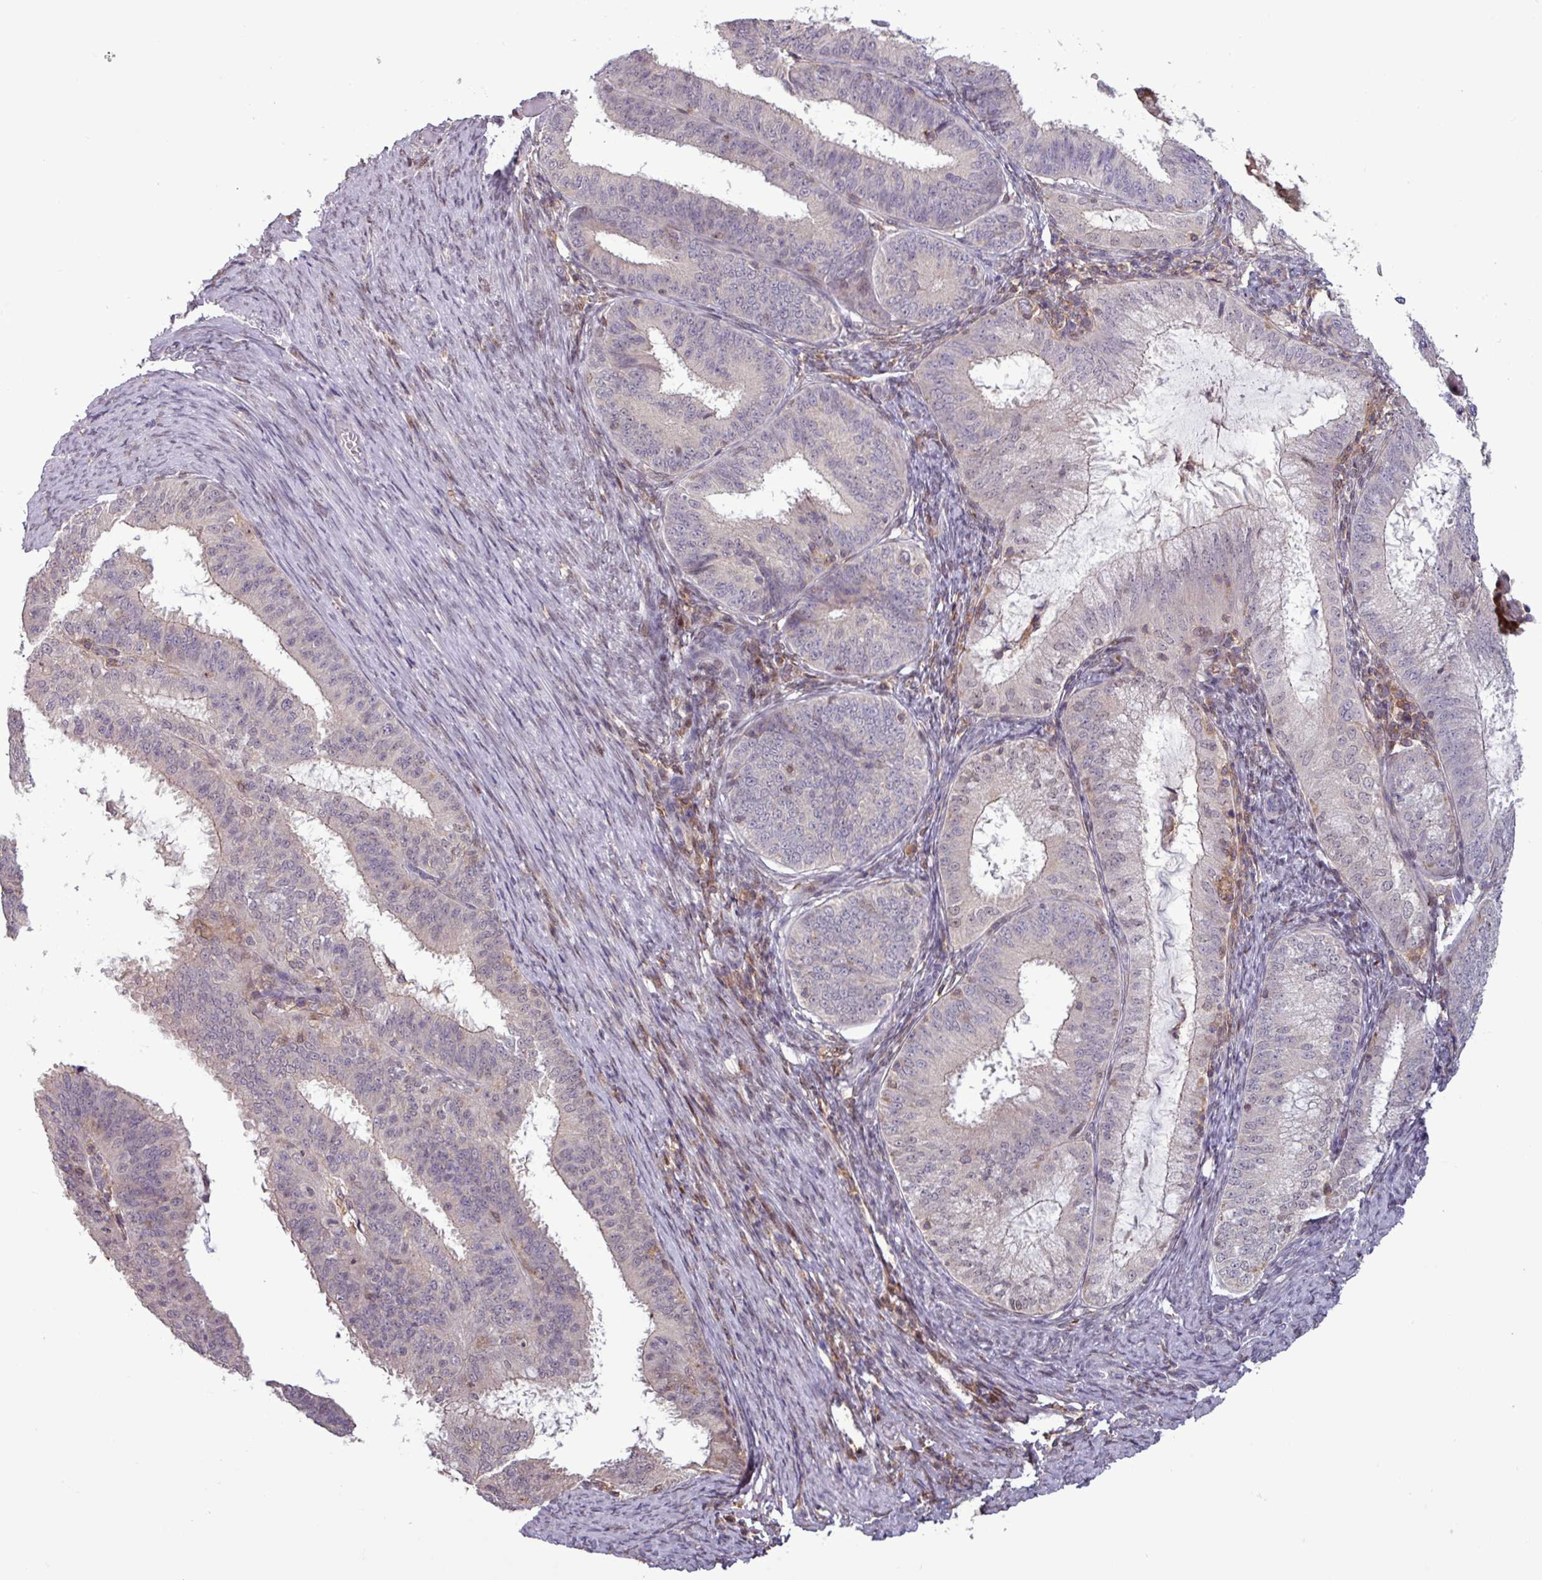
{"staining": {"intensity": "negative", "quantity": "none", "location": "none"}, "tissue": "endometrial cancer", "cell_type": "Tumor cells", "image_type": "cancer", "snomed": [{"axis": "morphology", "description": "Adenocarcinoma, NOS"}, {"axis": "topography", "description": "Endometrium"}], "caption": "DAB (3,3'-diaminobenzidine) immunohistochemical staining of adenocarcinoma (endometrial) exhibits no significant expression in tumor cells.", "gene": "PRRX1", "patient": {"sex": "female", "age": 51}}